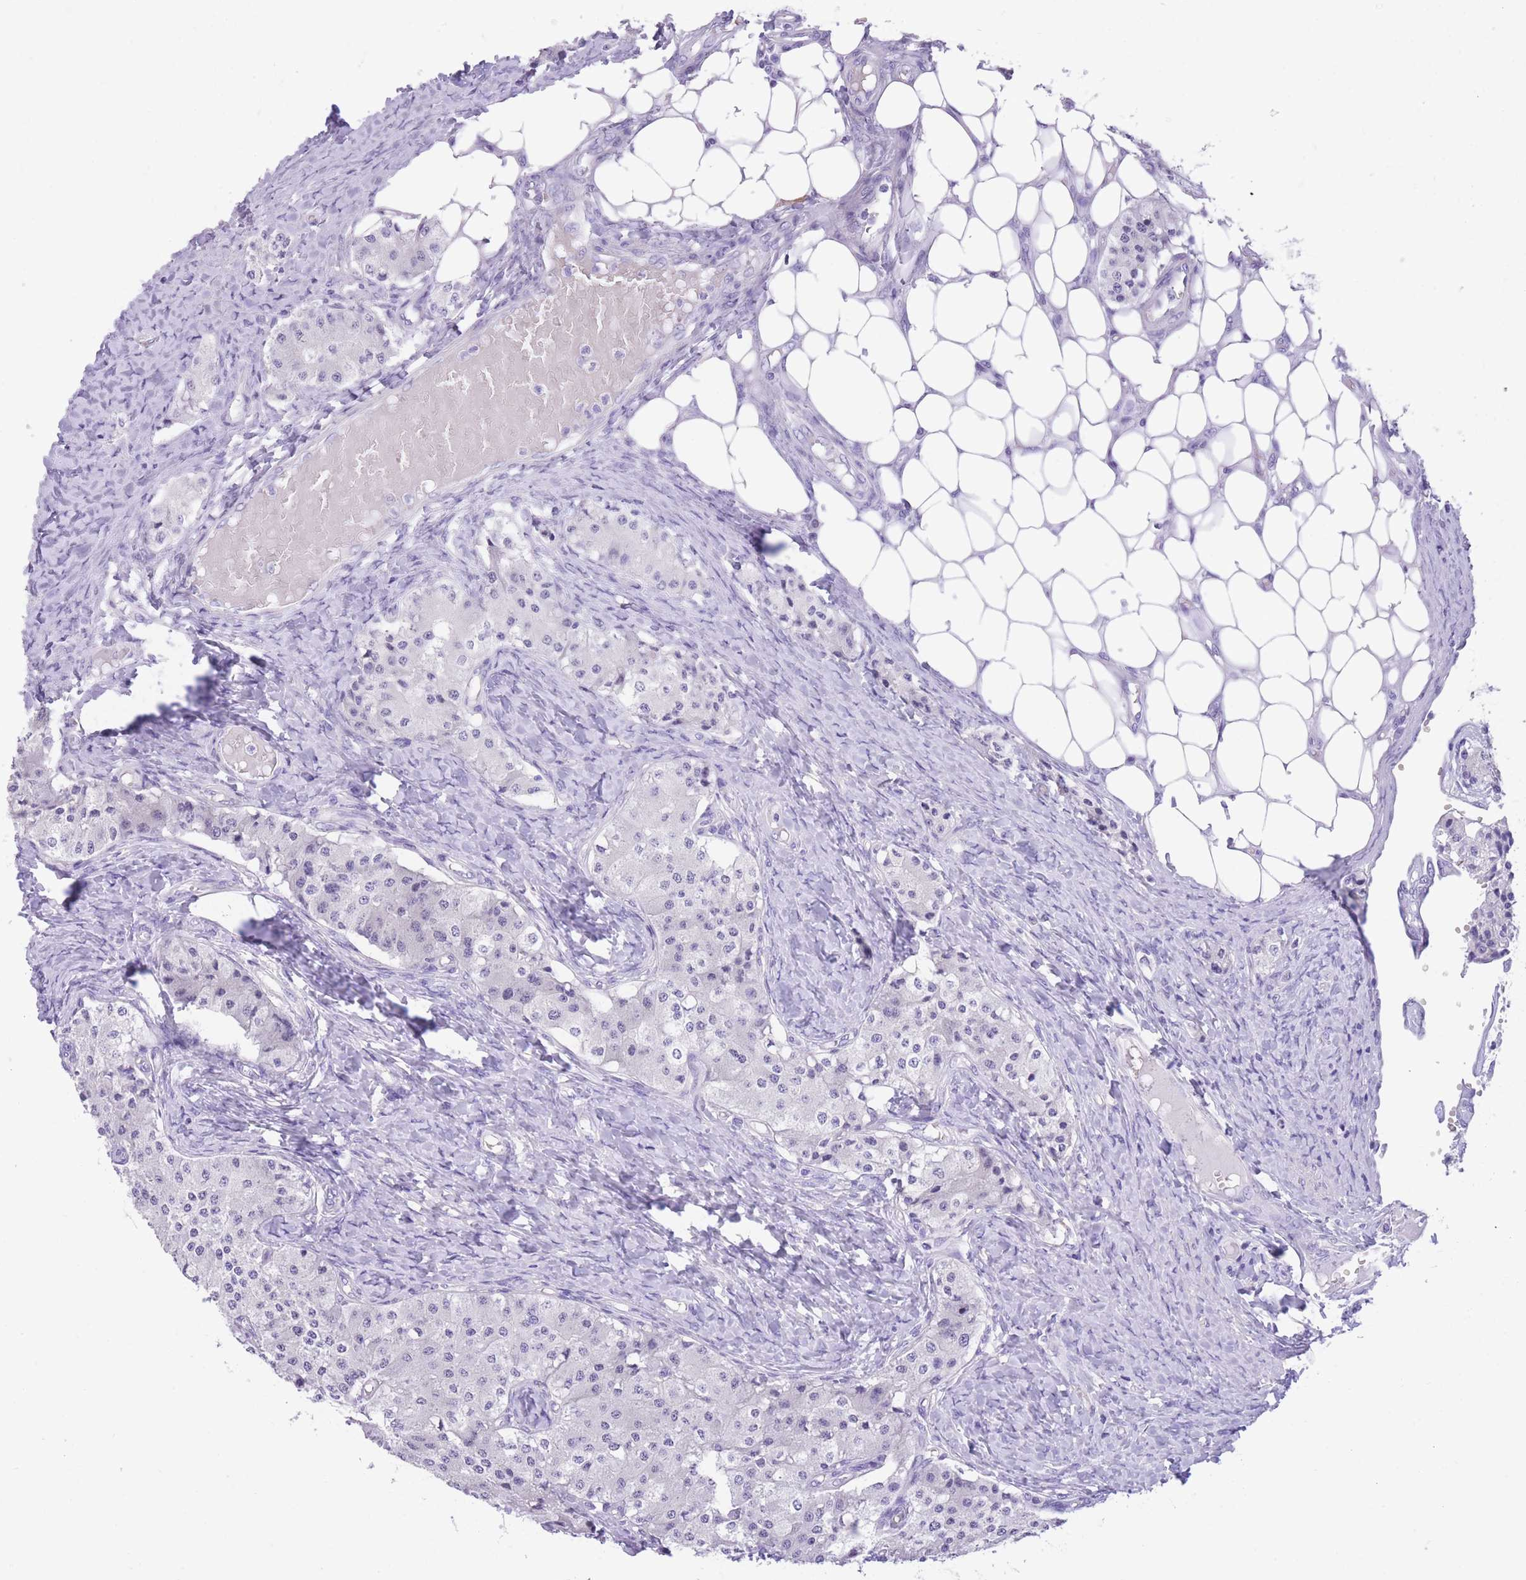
{"staining": {"intensity": "negative", "quantity": "none", "location": "none"}, "tissue": "carcinoid", "cell_type": "Tumor cells", "image_type": "cancer", "snomed": [{"axis": "morphology", "description": "Carcinoid, malignant, NOS"}, {"axis": "topography", "description": "Colon"}], "caption": "Image shows no significant protein expression in tumor cells of malignant carcinoid. (DAB immunohistochemistry (IHC) visualized using brightfield microscopy, high magnification).", "gene": "RAI2", "patient": {"sex": "female", "age": 52}}